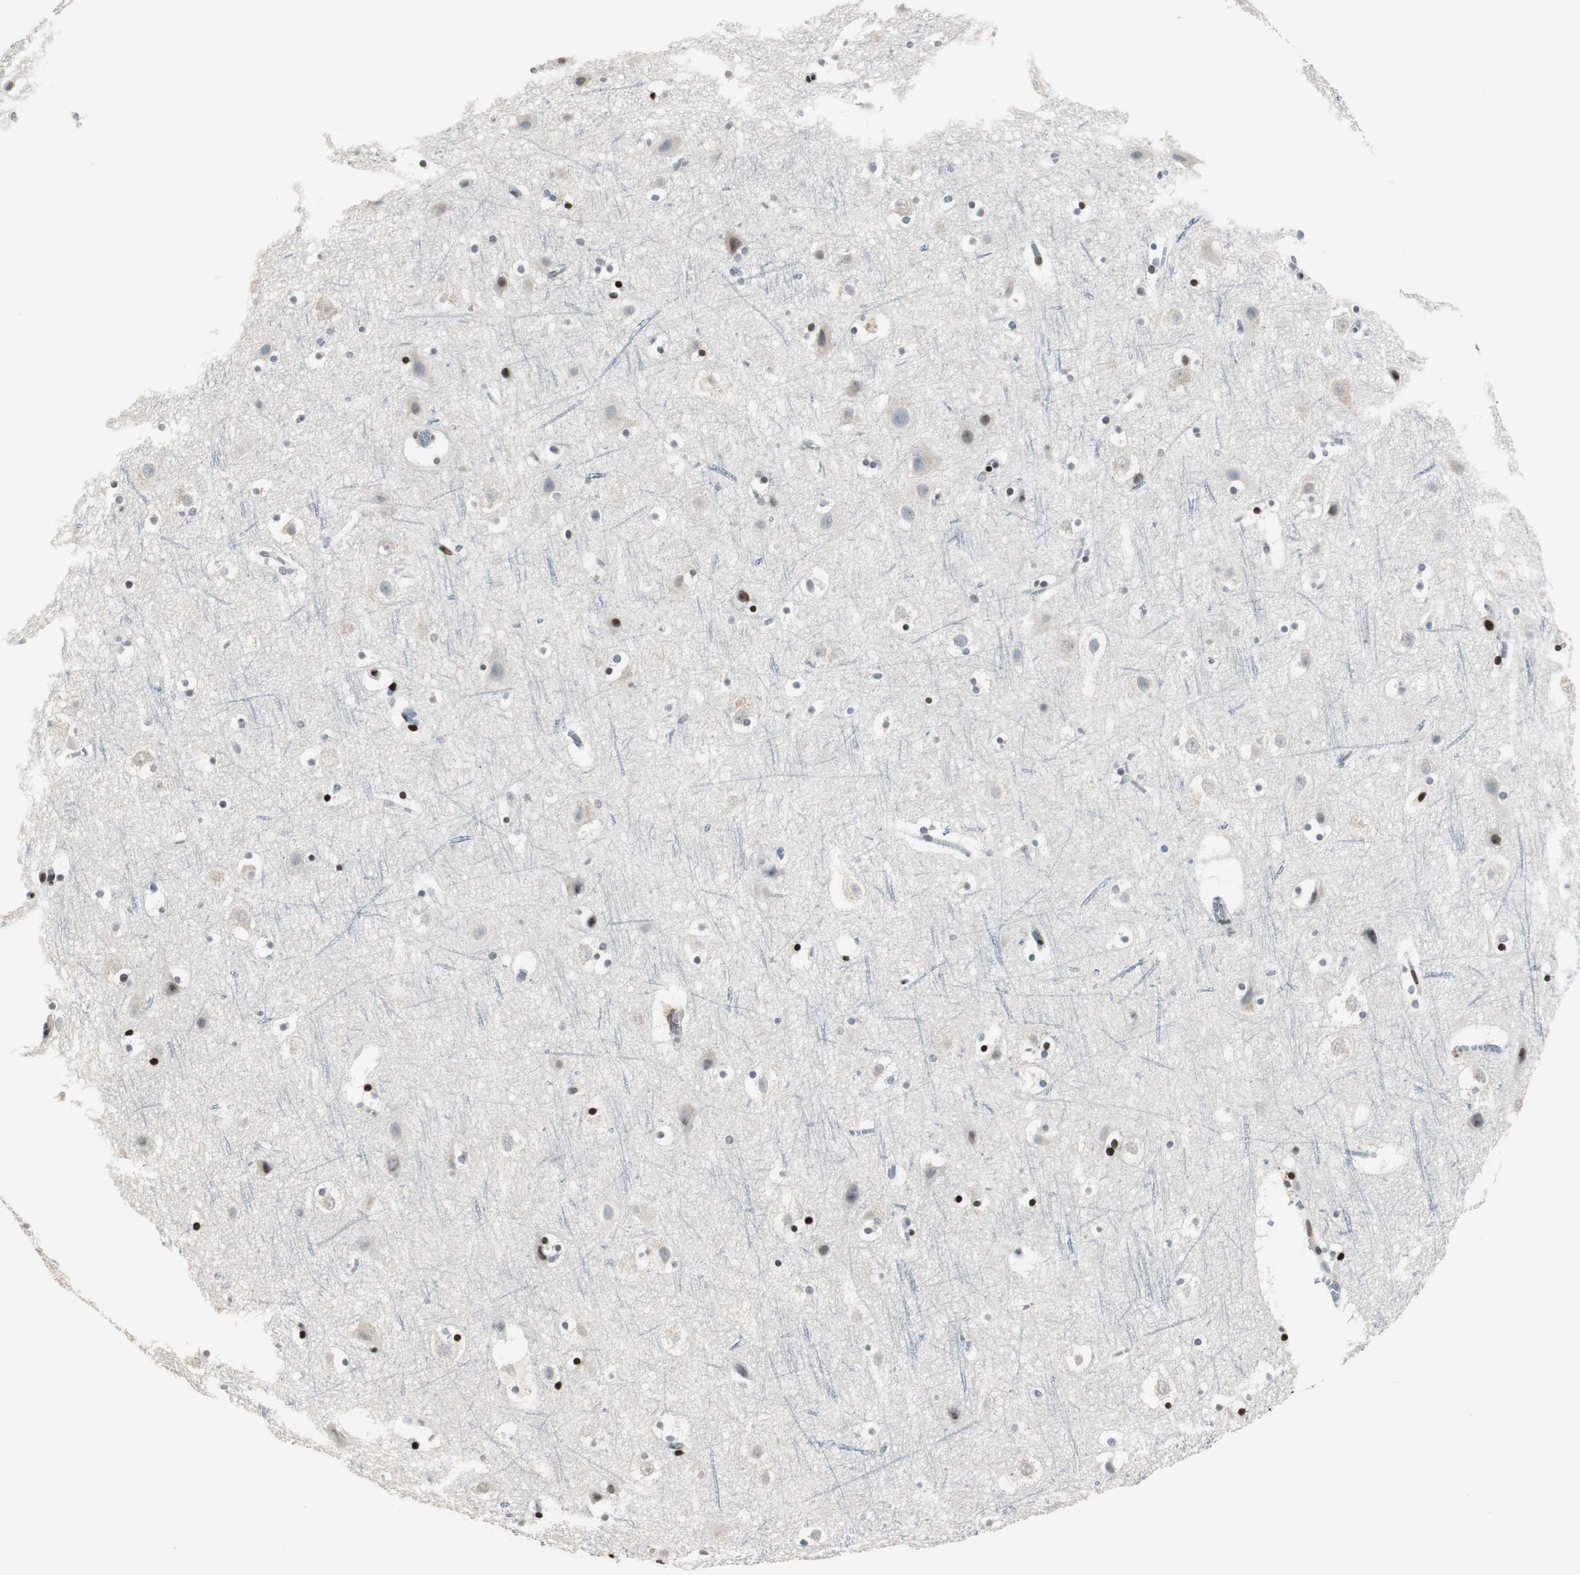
{"staining": {"intensity": "weak", "quantity": "25%-75%", "location": "nuclear"}, "tissue": "cerebral cortex", "cell_type": "Endothelial cells", "image_type": "normal", "snomed": [{"axis": "morphology", "description": "Normal tissue, NOS"}, {"axis": "topography", "description": "Cerebral cortex"}], "caption": "Protein expression analysis of unremarkable cerebral cortex displays weak nuclear positivity in about 25%-75% of endothelial cells. (brown staining indicates protein expression, while blue staining denotes nuclei).", "gene": "PAXIP1", "patient": {"sex": "male", "age": 45}}